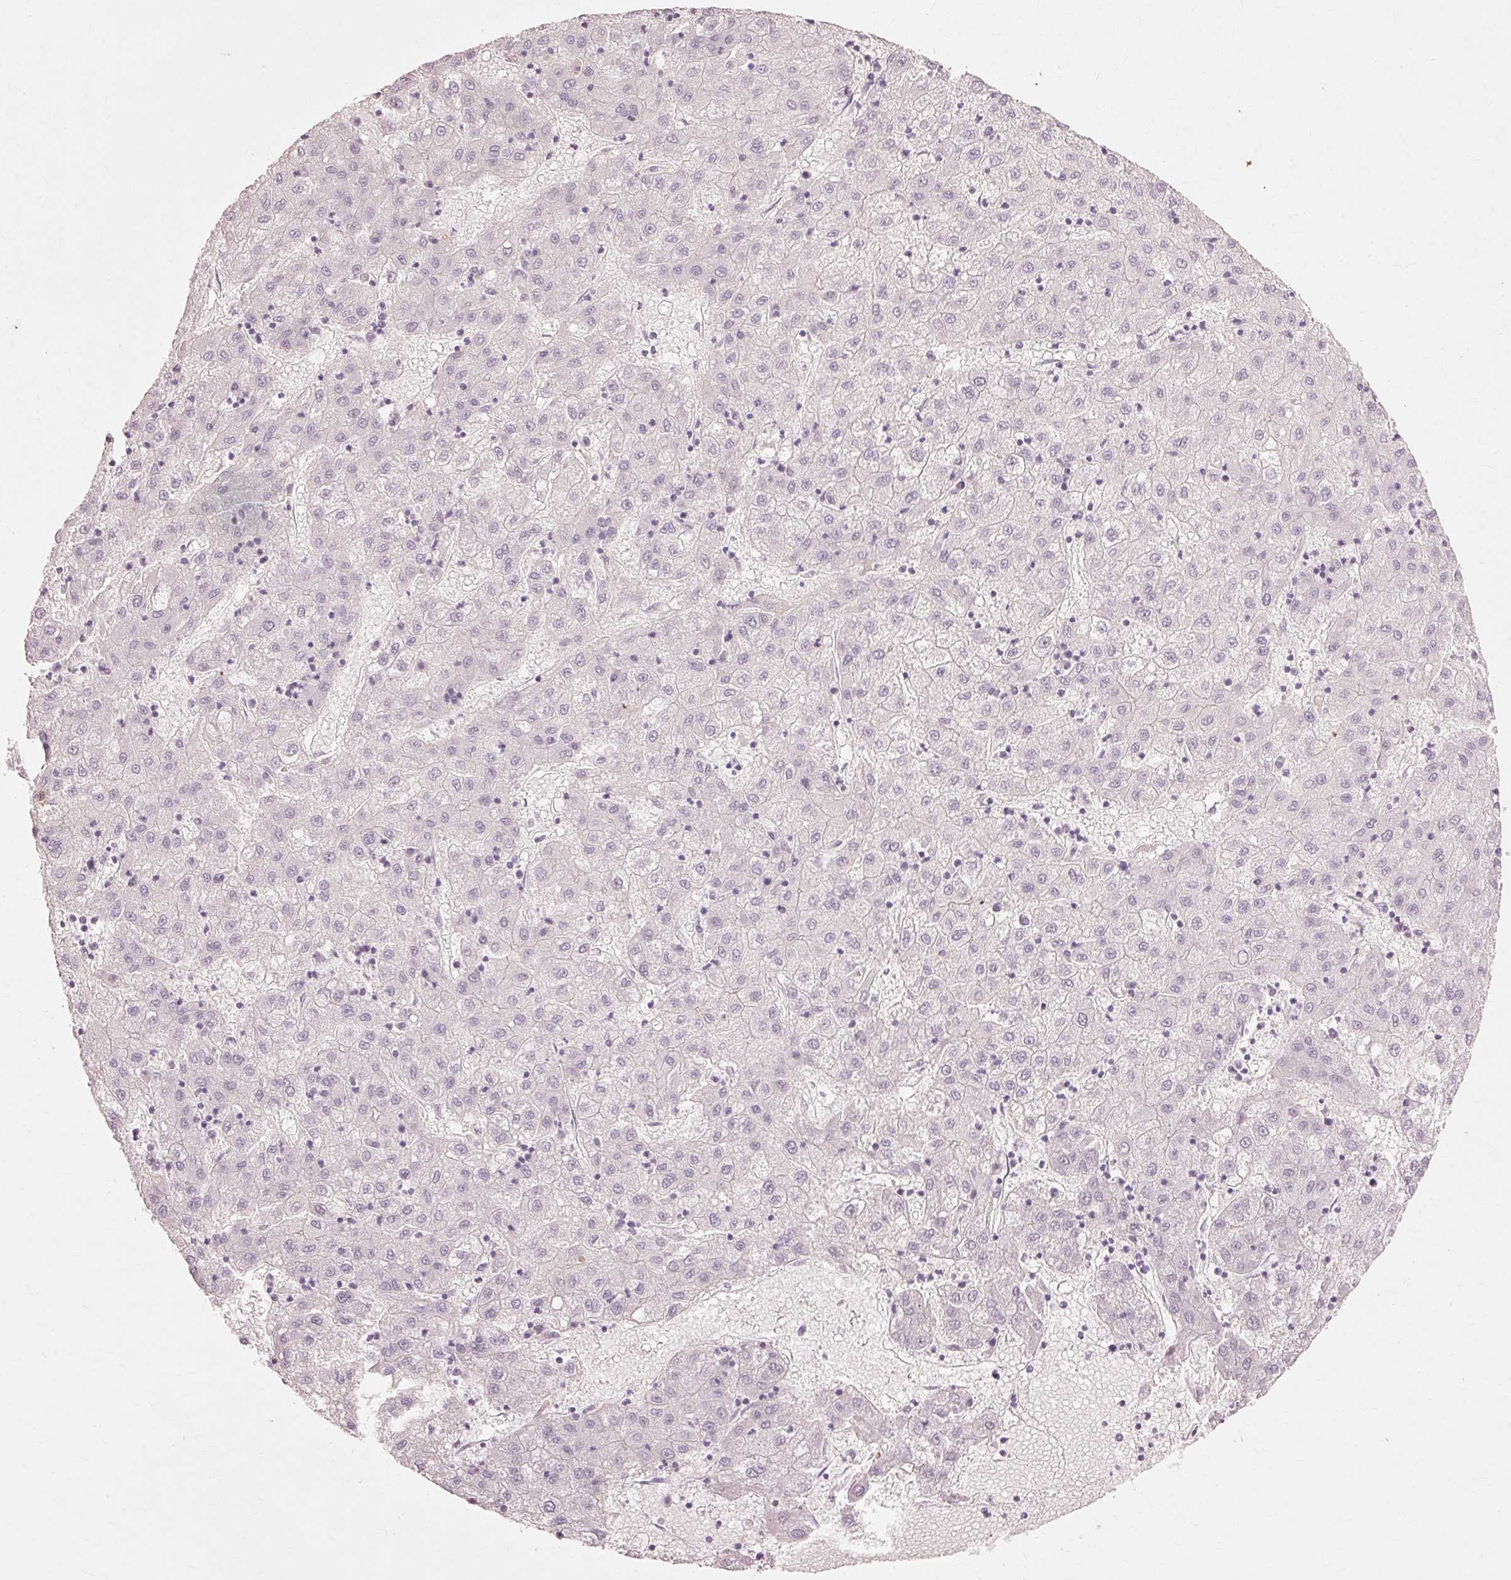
{"staining": {"intensity": "negative", "quantity": "none", "location": "none"}, "tissue": "liver cancer", "cell_type": "Tumor cells", "image_type": "cancer", "snomed": [{"axis": "morphology", "description": "Carcinoma, Hepatocellular, NOS"}, {"axis": "topography", "description": "Liver"}], "caption": "Immunohistochemistry histopathology image of human liver cancer (hepatocellular carcinoma) stained for a protein (brown), which demonstrates no expression in tumor cells. (Stains: DAB (3,3'-diaminobenzidine) immunohistochemistry with hematoxylin counter stain, Microscopy: brightfield microscopy at high magnification).", "gene": "TRIM73", "patient": {"sex": "male", "age": 72}}